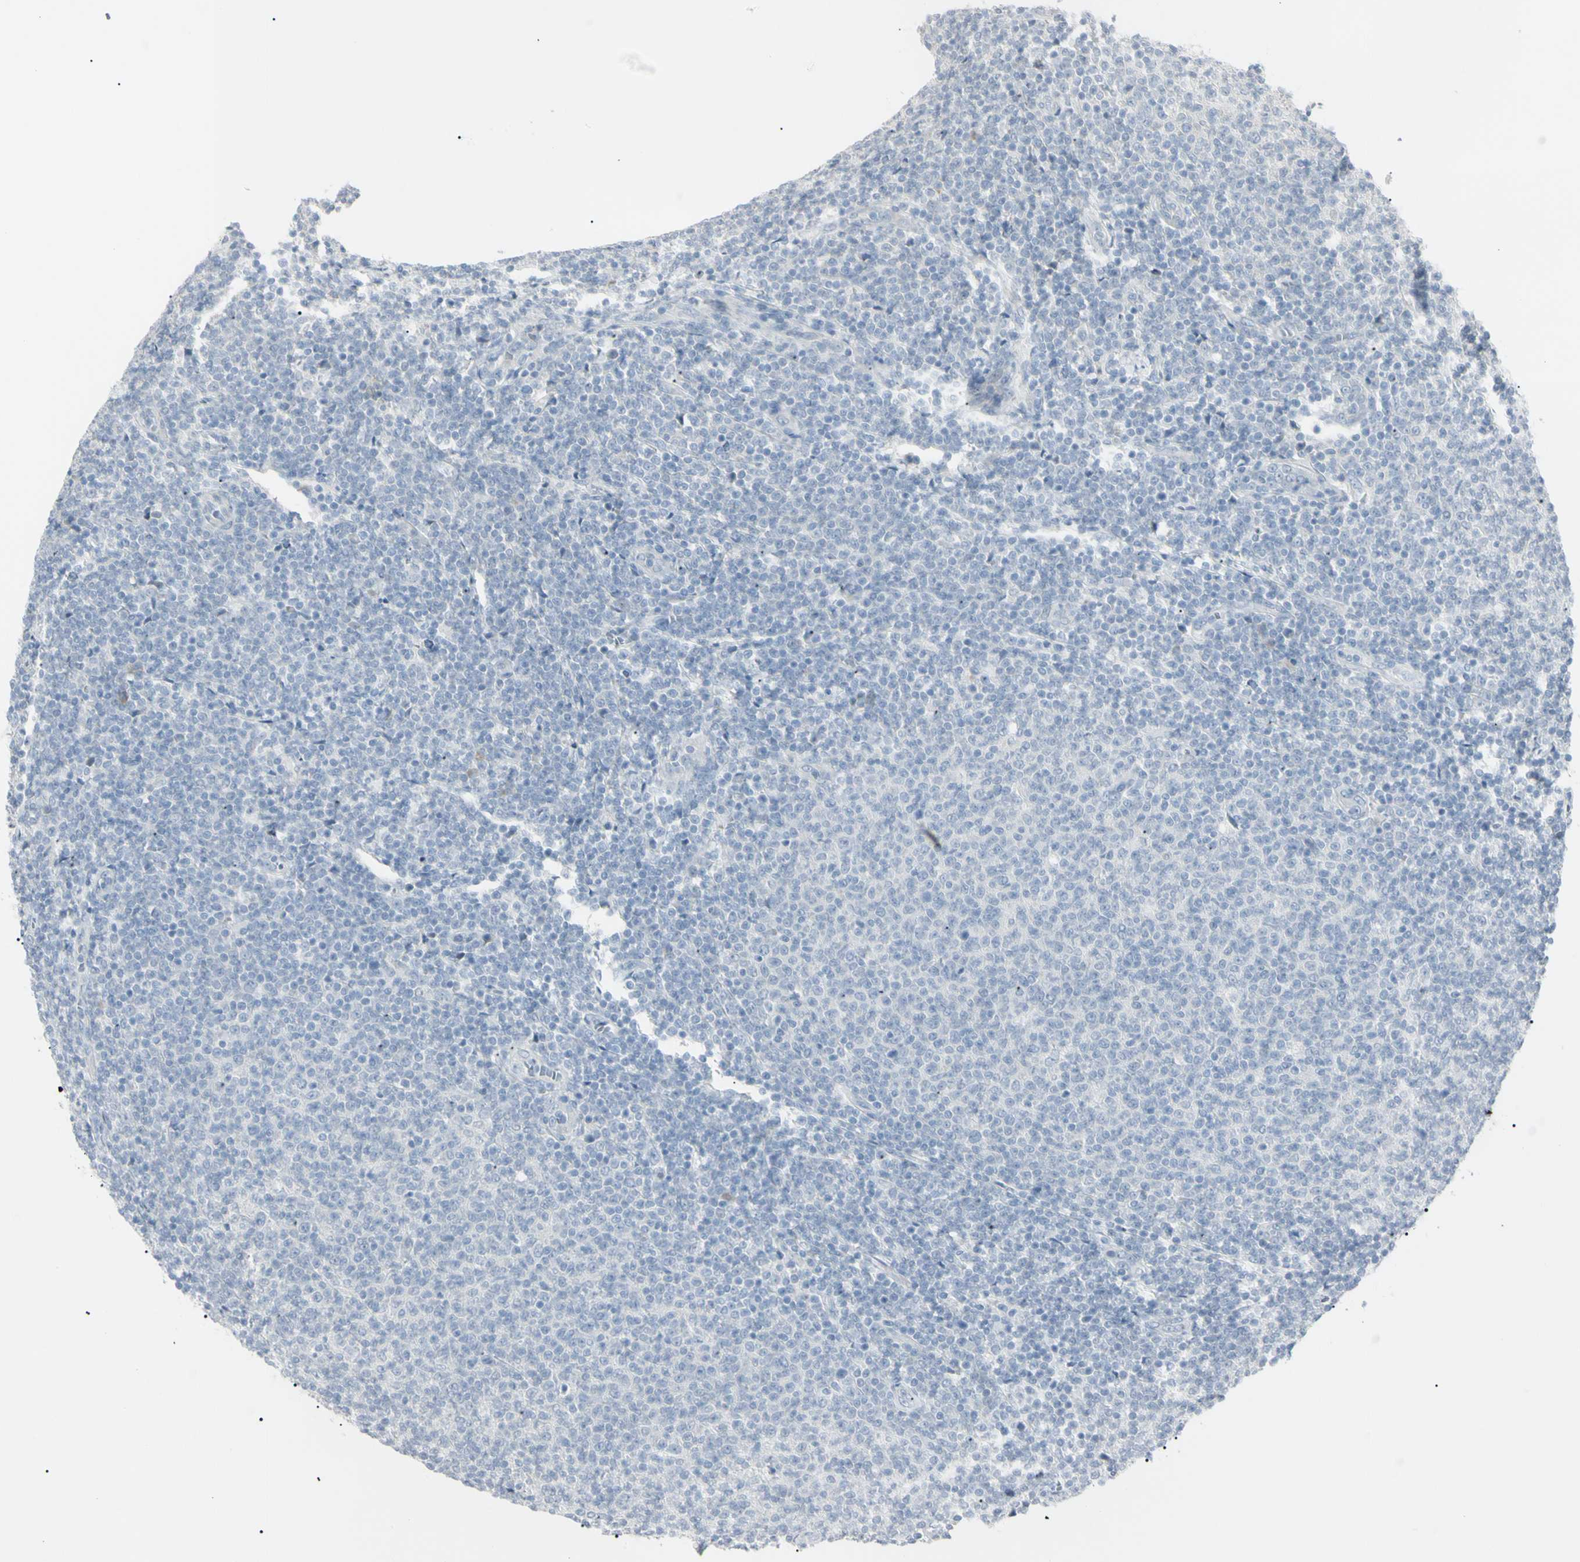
{"staining": {"intensity": "negative", "quantity": "none", "location": "none"}, "tissue": "lymphoma", "cell_type": "Tumor cells", "image_type": "cancer", "snomed": [{"axis": "morphology", "description": "Malignant lymphoma, non-Hodgkin's type, Low grade"}, {"axis": "topography", "description": "Lymph node"}], "caption": "High magnification brightfield microscopy of malignant lymphoma, non-Hodgkin's type (low-grade) stained with DAB (brown) and counterstained with hematoxylin (blue): tumor cells show no significant positivity.", "gene": "PIP", "patient": {"sex": "male", "age": 66}}